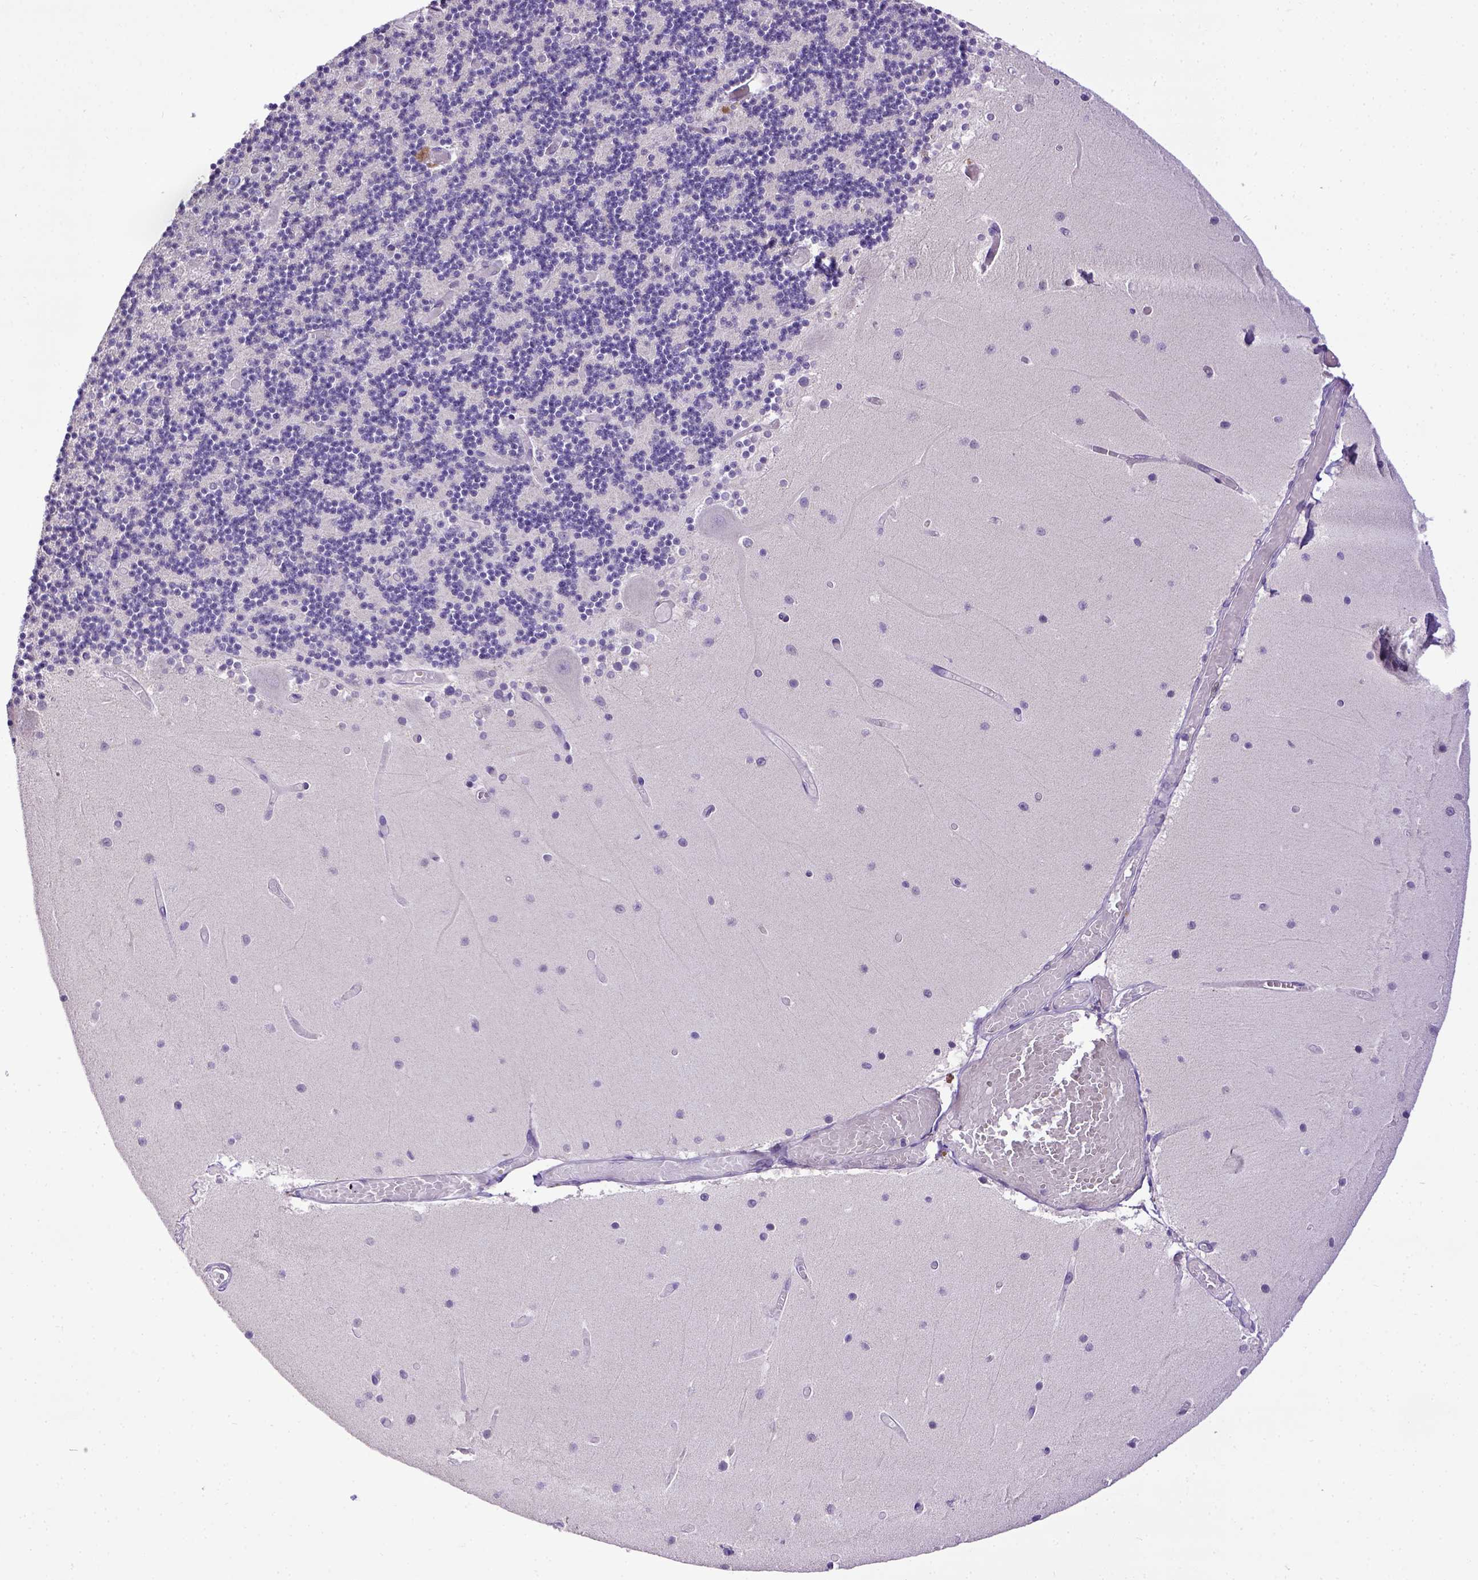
{"staining": {"intensity": "negative", "quantity": "none", "location": "none"}, "tissue": "cerebellum", "cell_type": "Cells in granular layer", "image_type": "normal", "snomed": [{"axis": "morphology", "description": "Normal tissue, NOS"}, {"axis": "topography", "description": "Cerebellum"}], "caption": "Immunohistochemistry (IHC) image of unremarkable human cerebellum stained for a protein (brown), which exhibits no positivity in cells in granular layer.", "gene": "CDKN1A", "patient": {"sex": "female", "age": 28}}